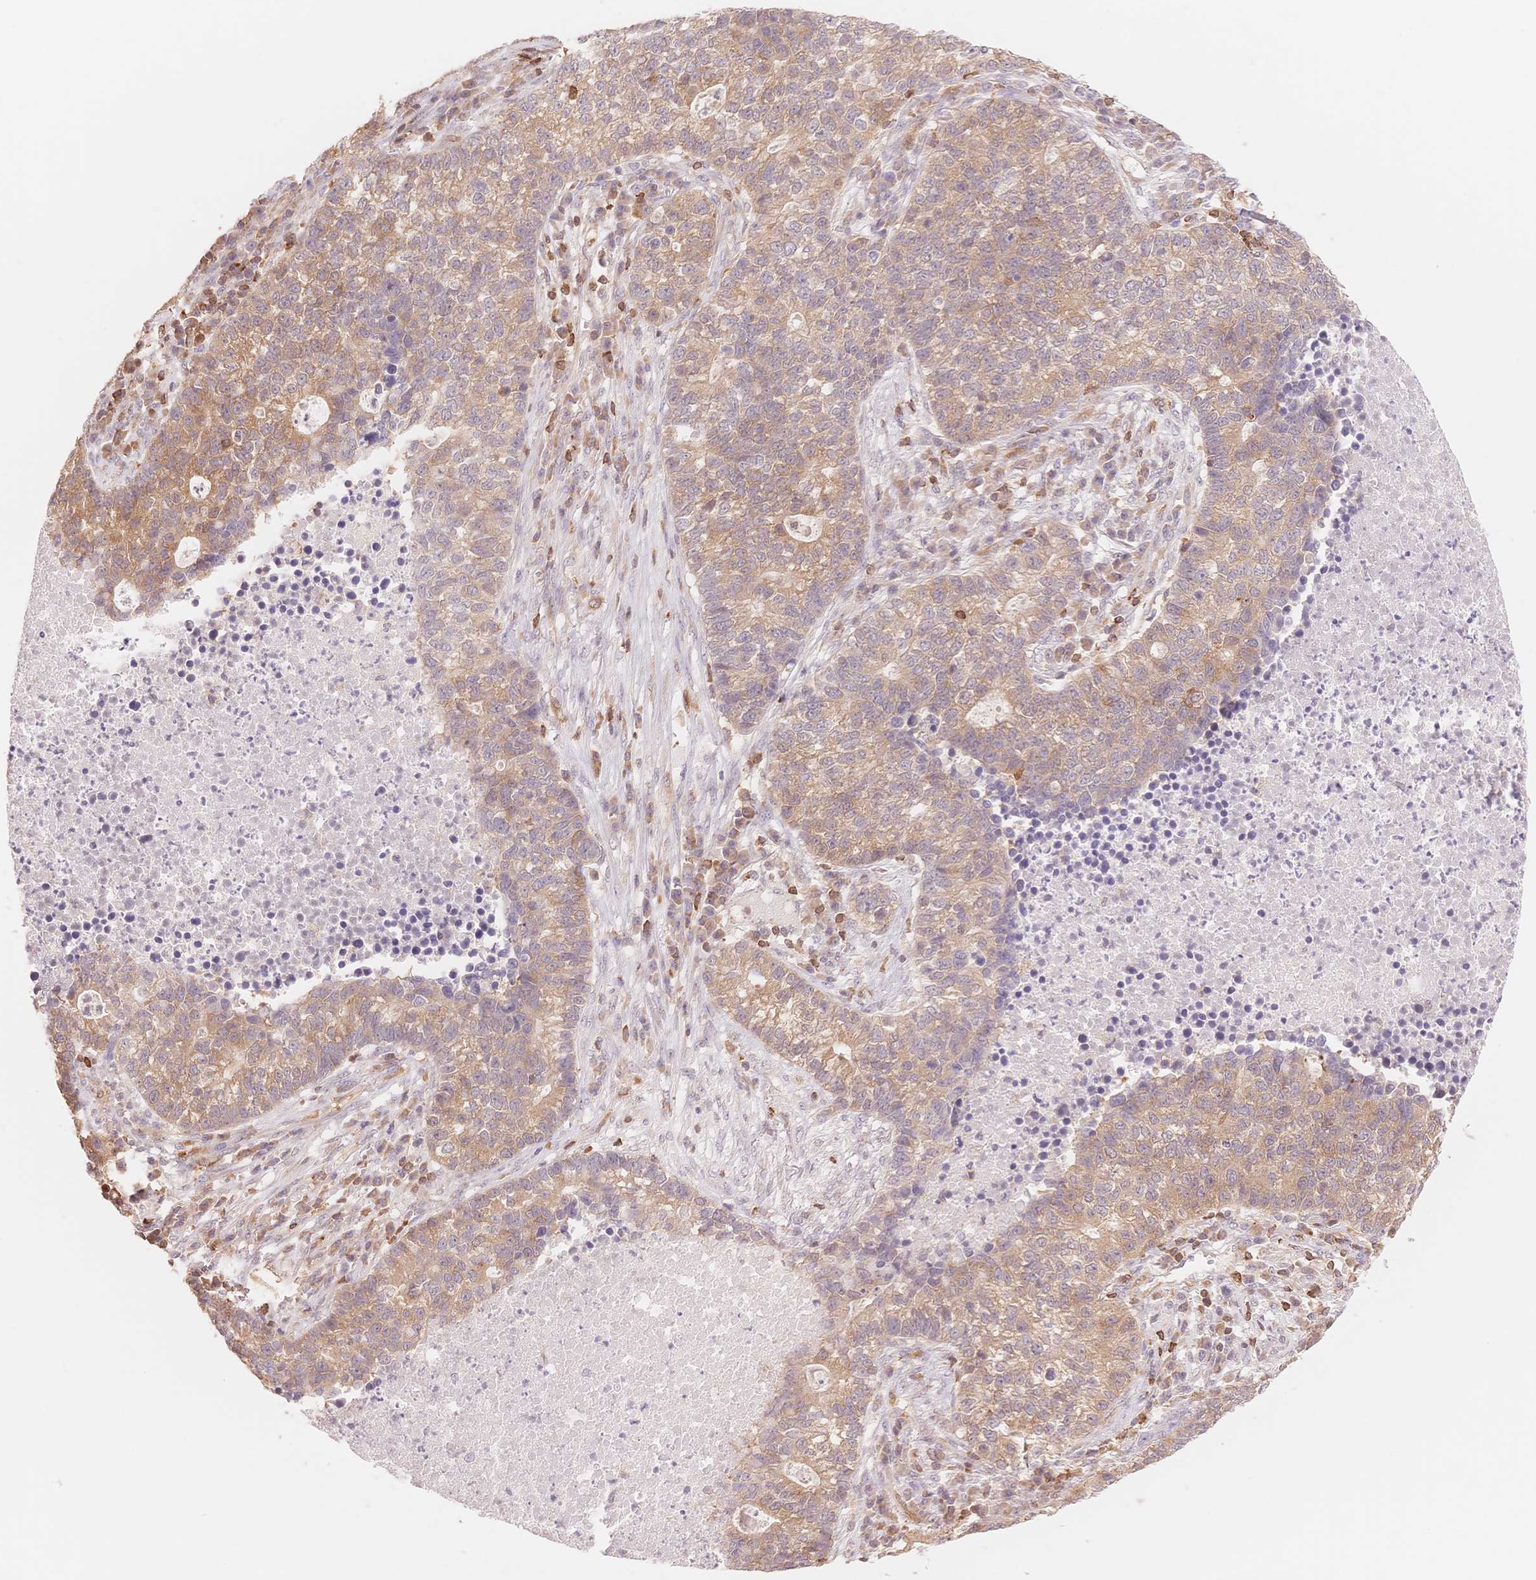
{"staining": {"intensity": "weak", "quantity": ">75%", "location": "cytoplasmic/membranous"}, "tissue": "lung cancer", "cell_type": "Tumor cells", "image_type": "cancer", "snomed": [{"axis": "morphology", "description": "Adenocarcinoma, NOS"}, {"axis": "topography", "description": "Lung"}], "caption": "A micrograph showing weak cytoplasmic/membranous expression in about >75% of tumor cells in lung adenocarcinoma, as visualized by brown immunohistochemical staining.", "gene": "STK39", "patient": {"sex": "male", "age": 57}}